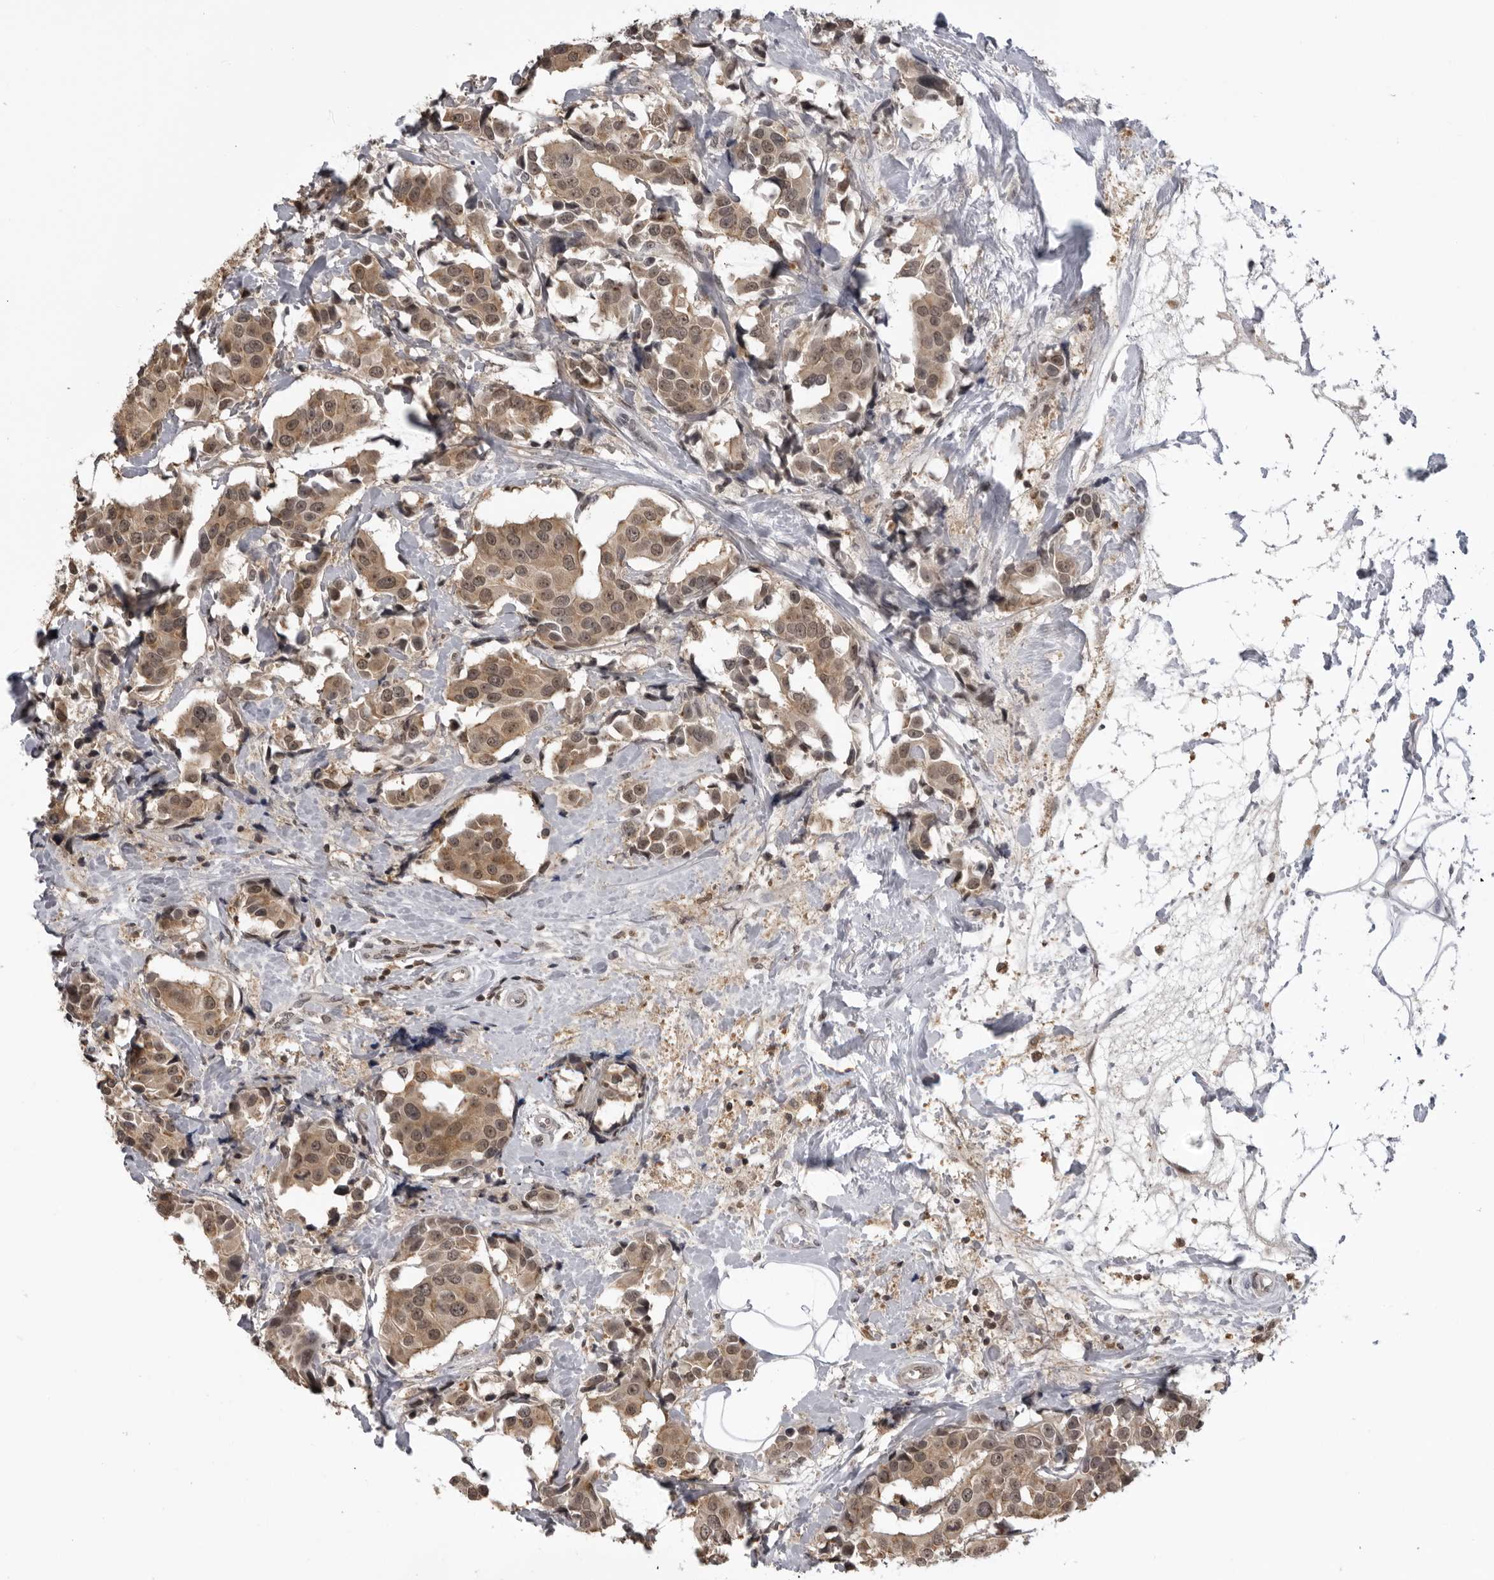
{"staining": {"intensity": "moderate", "quantity": ">75%", "location": "cytoplasmic/membranous,nuclear"}, "tissue": "breast cancer", "cell_type": "Tumor cells", "image_type": "cancer", "snomed": [{"axis": "morphology", "description": "Normal tissue, NOS"}, {"axis": "morphology", "description": "Duct carcinoma"}, {"axis": "topography", "description": "Breast"}], "caption": "Moderate cytoplasmic/membranous and nuclear staining is identified in approximately >75% of tumor cells in breast invasive ductal carcinoma. (DAB IHC, brown staining for protein, blue staining for nuclei).", "gene": "PDCL3", "patient": {"sex": "female", "age": 39}}